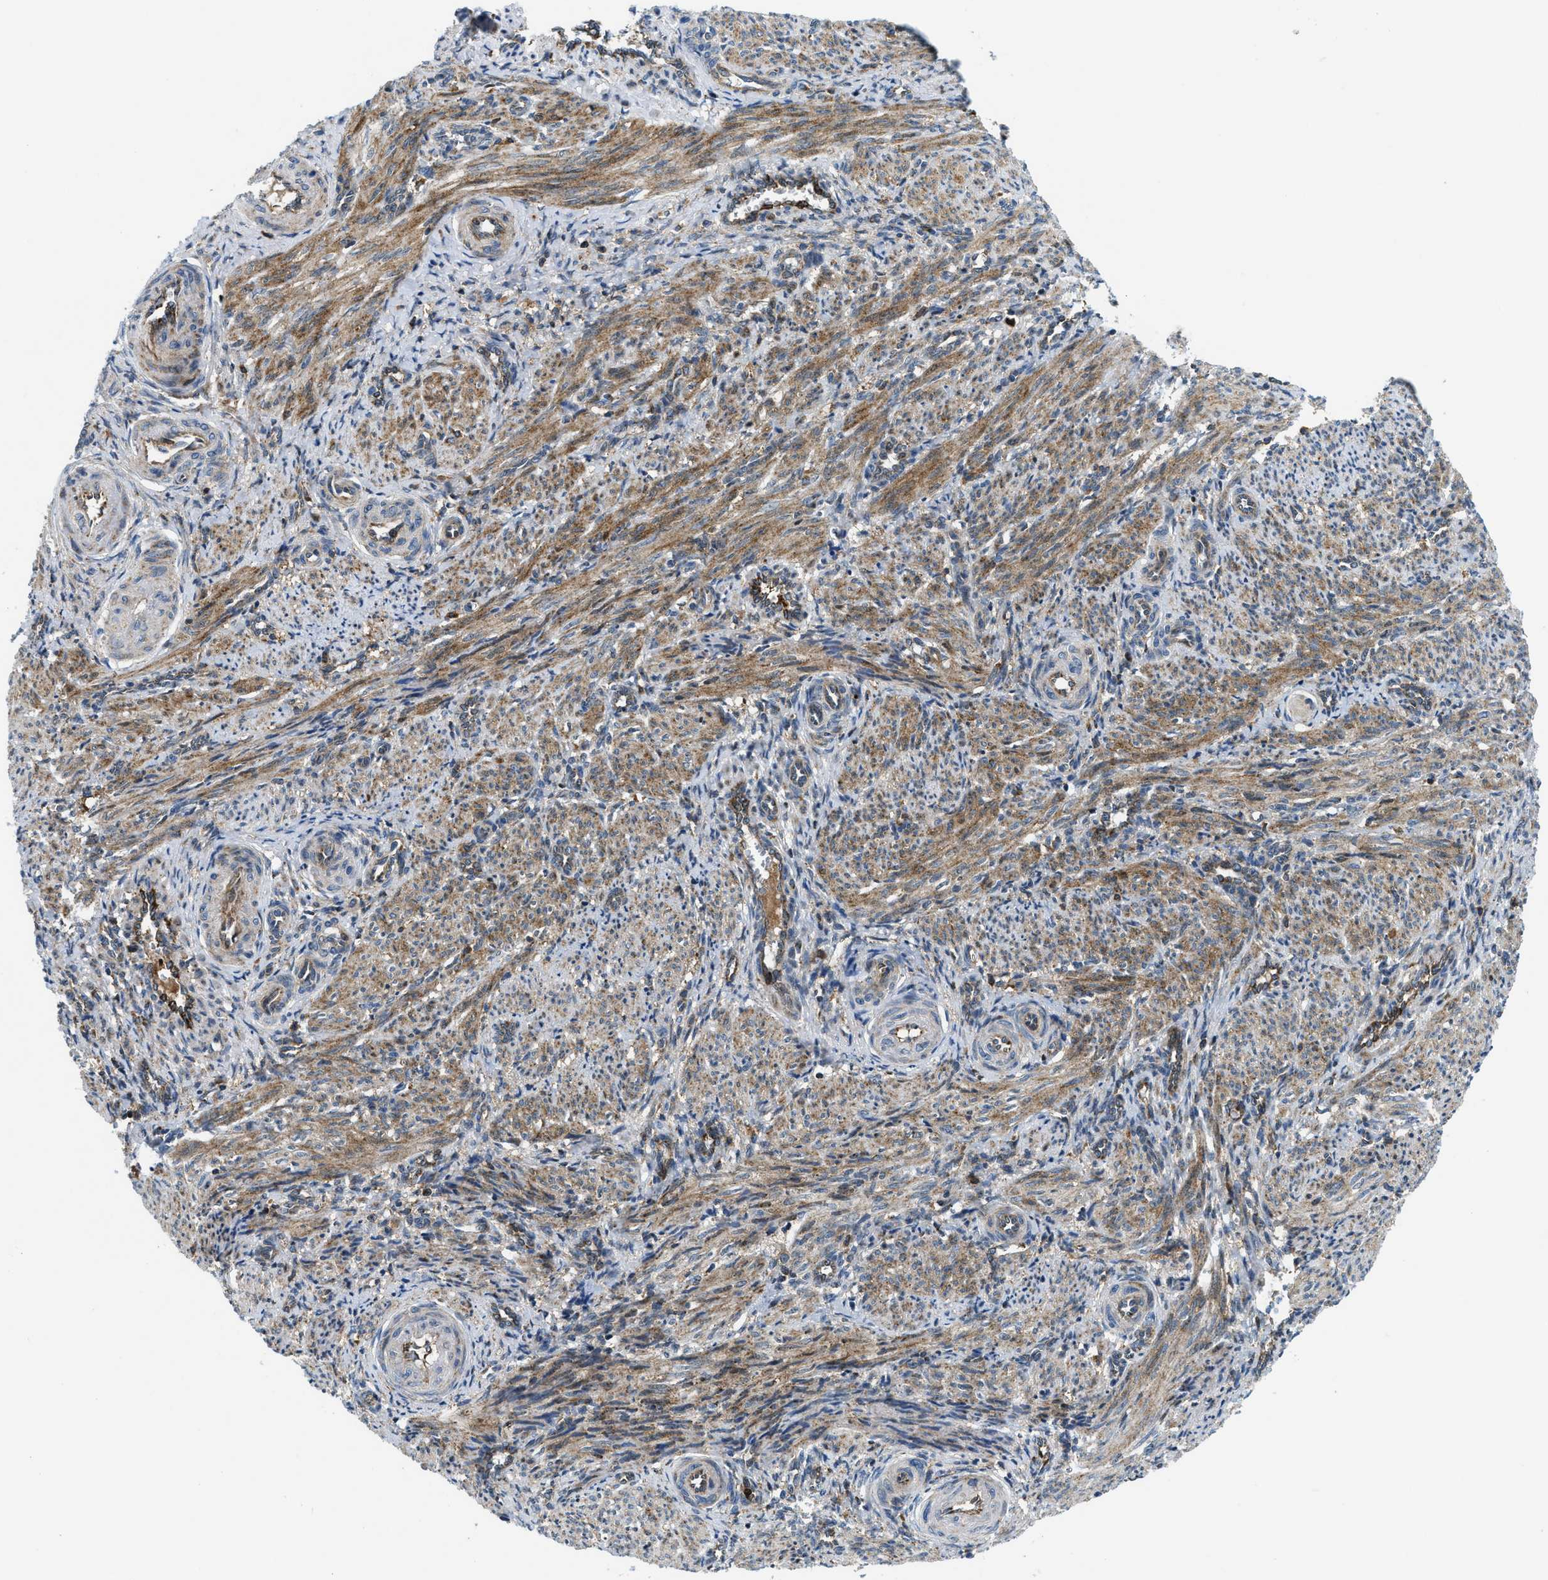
{"staining": {"intensity": "moderate", "quantity": "25%-75%", "location": "cytoplasmic/membranous"}, "tissue": "smooth muscle", "cell_type": "Smooth muscle cells", "image_type": "normal", "snomed": [{"axis": "morphology", "description": "Normal tissue, NOS"}, {"axis": "topography", "description": "Endometrium"}], "caption": "High-magnification brightfield microscopy of benign smooth muscle stained with DAB (brown) and counterstained with hematoxylin (blue). smooth muscle cells exhibit moderate cytoplasmic/membranous positivity is identified in about25%-75% of cells. Nuclei are stained in blue.", "gene": "CSPG4", "patient": {"sex": "female", "age": 33}}